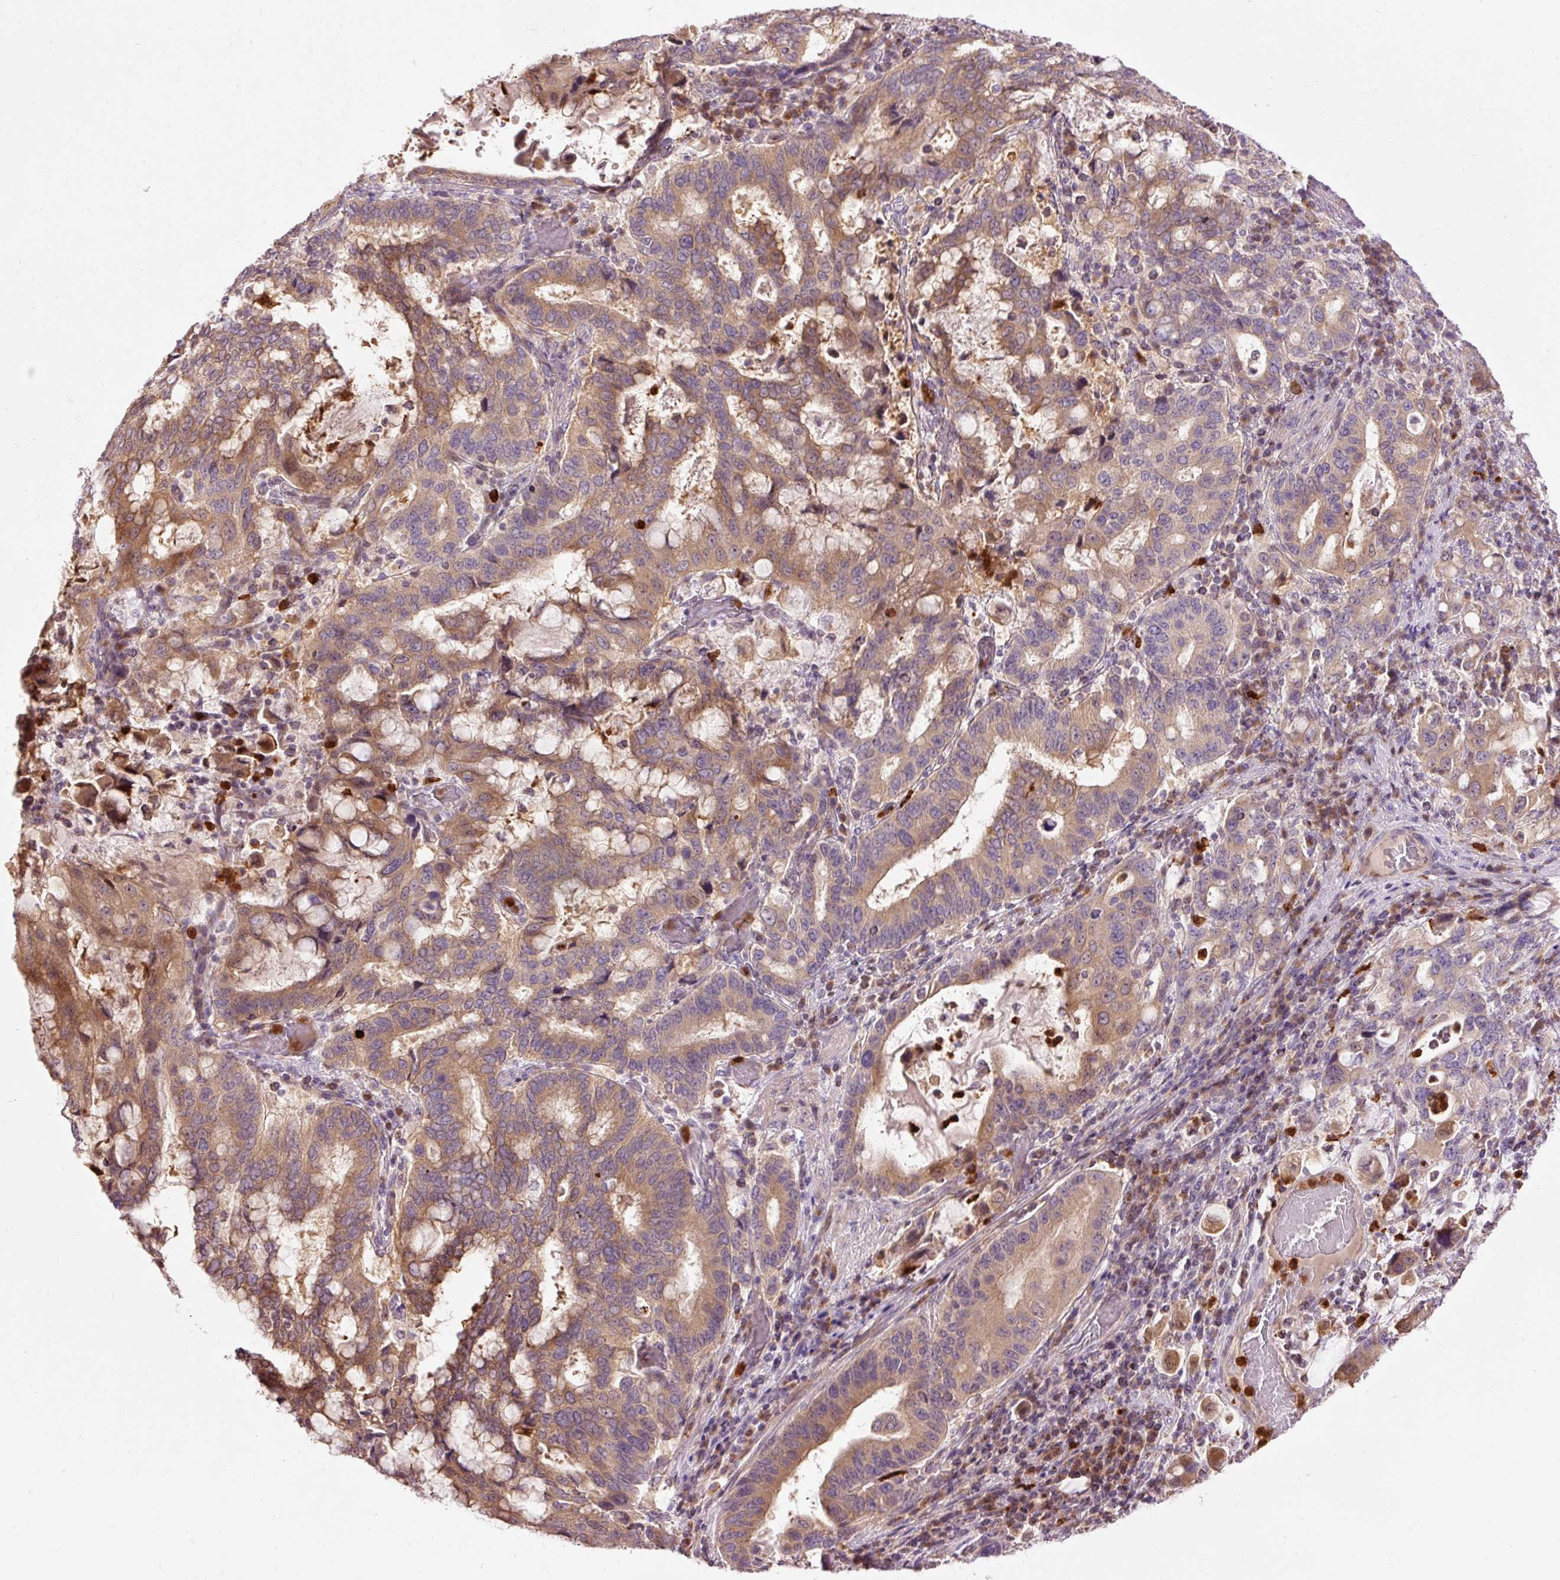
{"staining": {"intensity": "moderate", "quantity": ">75%", "location": "cytoplasmic/membranous"}, "tissue": "stomach cancer", "cell_type": "Tumor cells", "image_type": "cancer", "snomed": [{"axis": "morphology", "description": "Adenocarcinoma, NOS"}, {"axis": "topography", "description": "Stomach, upper"}, {"axis": "topography", "description": "Stomach"}], "caption": "DAB immunohistochemical staining of human adenocarcinoma (stomach) shows moderate cytoplasmic/membranous protein expression in approximately >75% of tumor cells.", "gene": "PRDX5", "patient": {"sex": "male", "age": 62}}